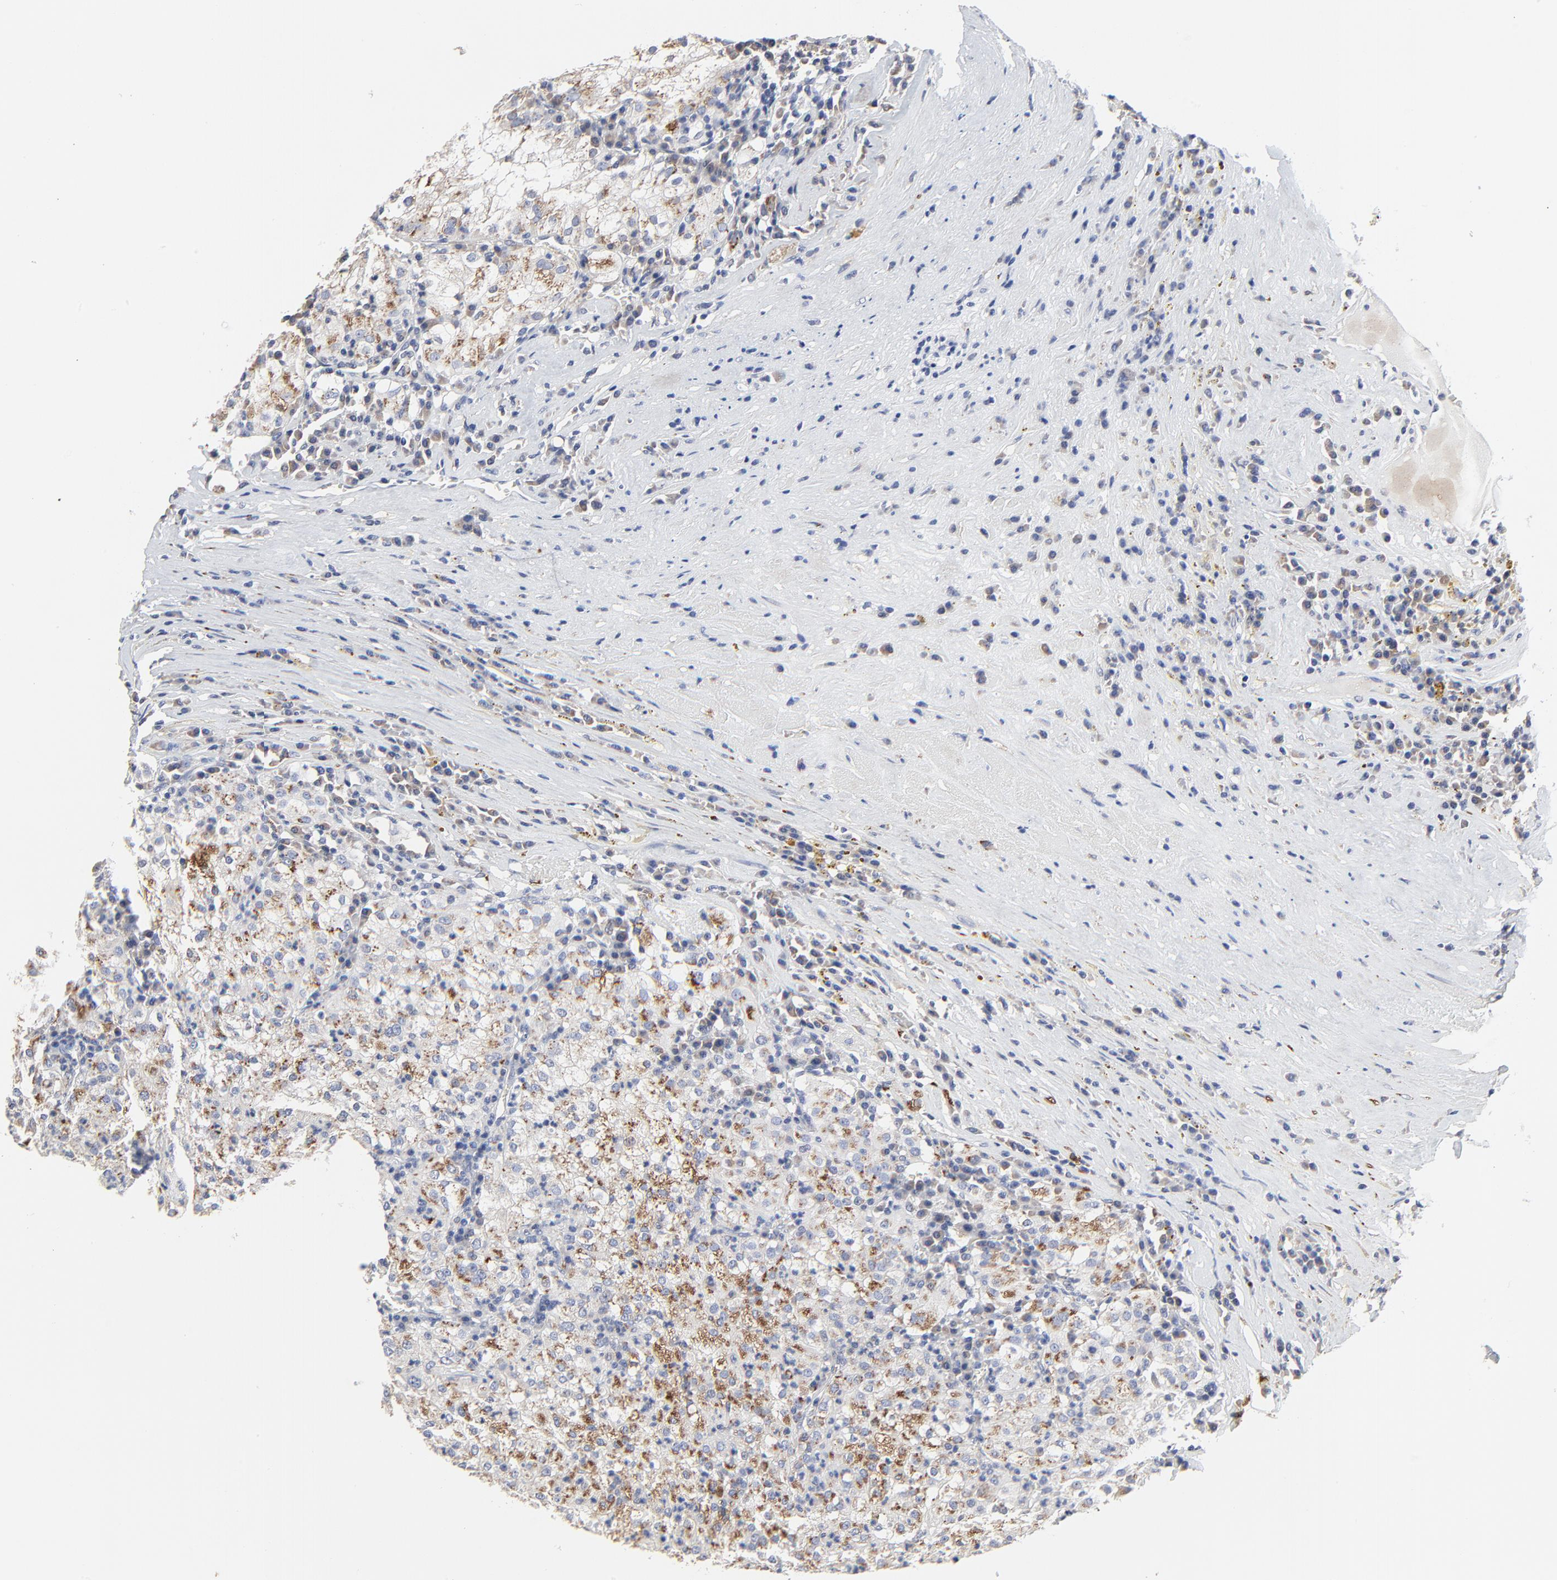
{"staining": {"intensity": "strong", "quantity": "25%-75%", "location": "cytoplasmic/membranous"}, "tissue": "renal cancer", "cell_type": "Tumor cells", "image_type": "cancer", "snomed": [{"axis": "morphology", "description": "Adenocarcinoma, NOS"}, {"axis": "topography", "description": "Kidney"}], "caption": "A high-resolution histopathology image shows immunohistochemistry staining of renal cancer (adenocarcinoma), which shows strong cytoplasmic/membranous positivity in about 25%-75% of tumor cells. (brown staining indicates protein expression, while blue staining denotes nuclei).", "gene": "DHRSX", "patient": {"sex": "male", "age": 59}}